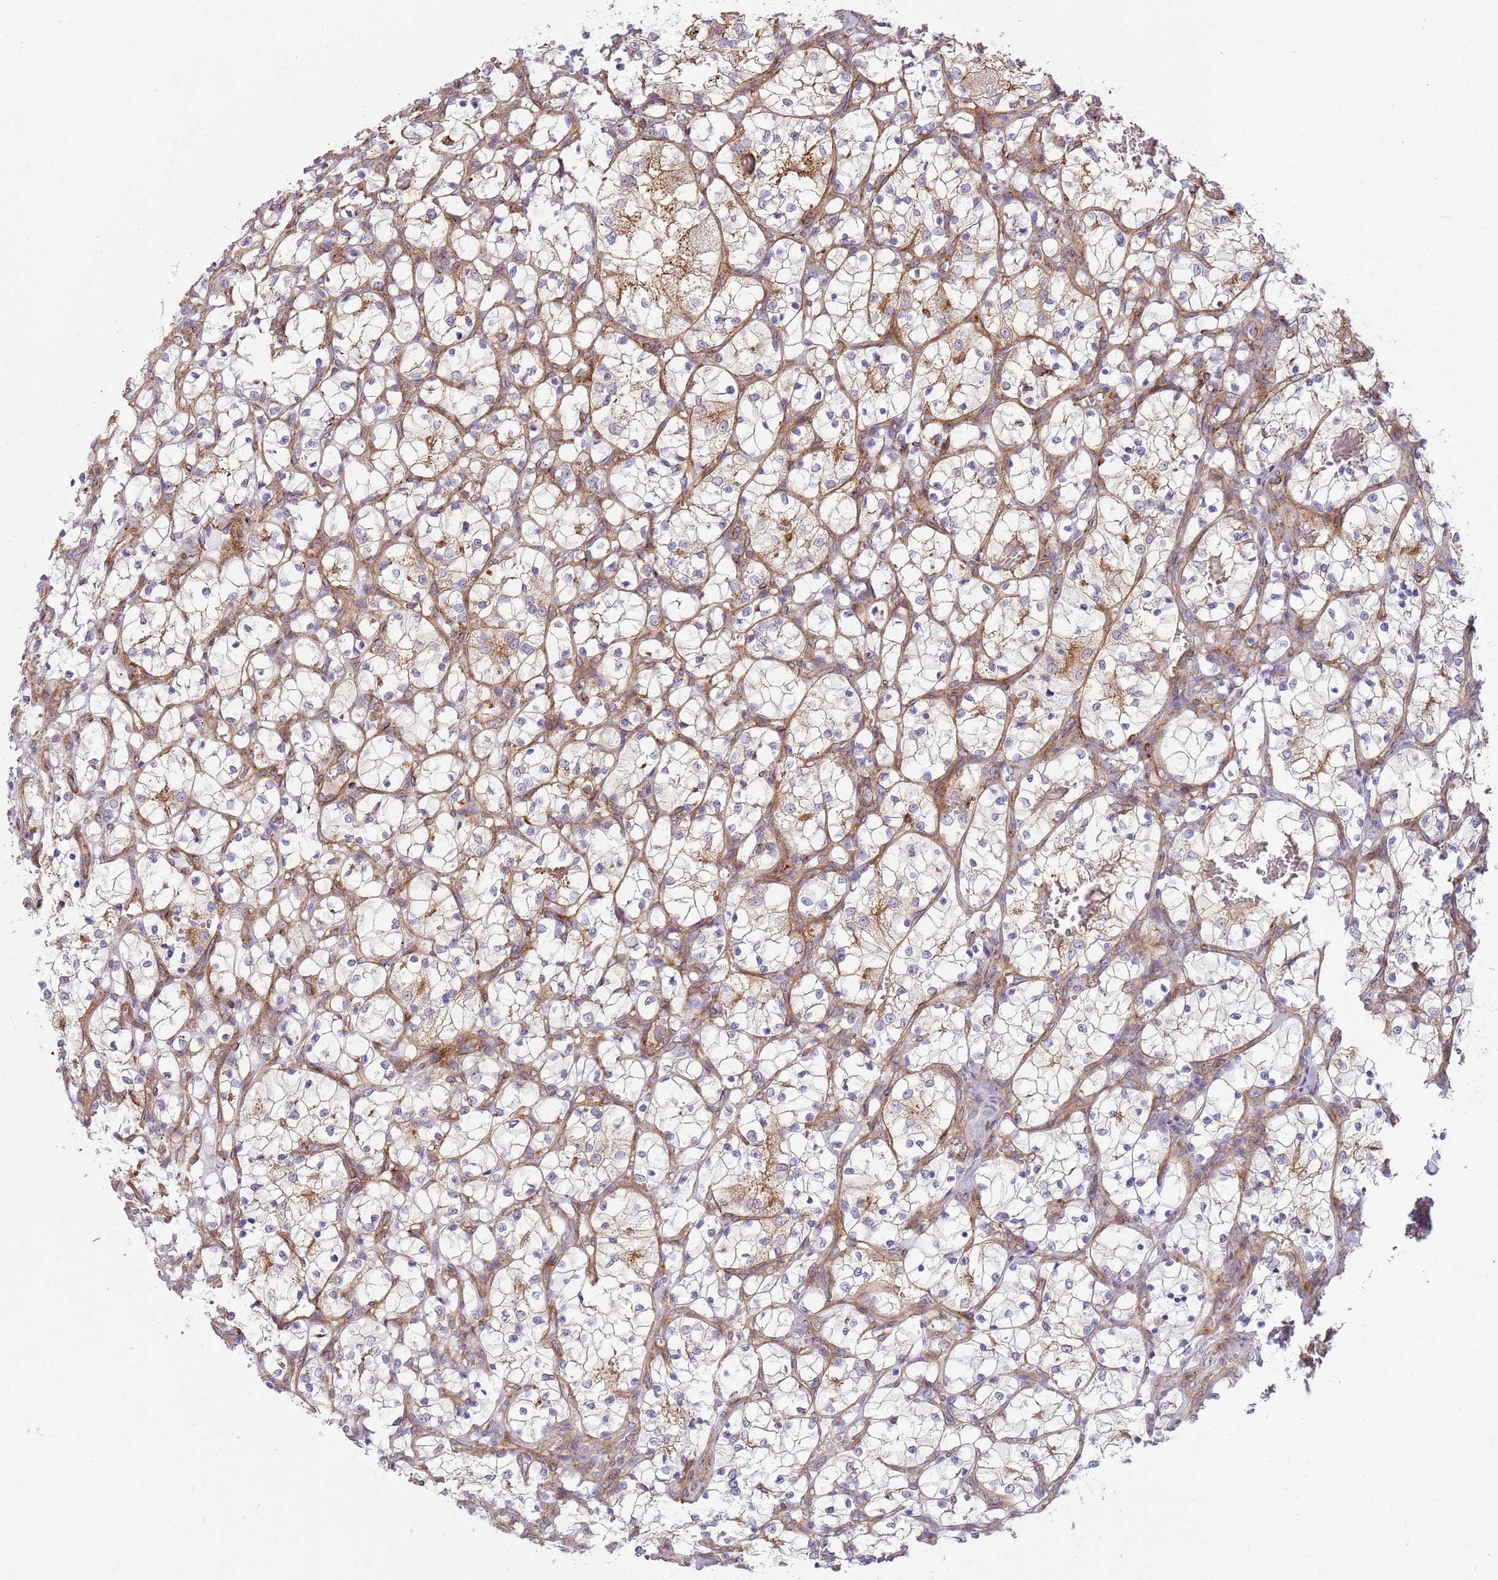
{"staining": {"intensity": "moderate", "quantity": "<25%", "location": "cytoplasmic/membranous"}, "tissue": "renal cancer", "cell_type": "Tumor cells", "image_type": "cancer", "snomed": [{"axis": "morphology", "description": "Adenocarcinoma, NOS"}, {"axis": "topography", "description": "Kidney"}], "caption": "Immunohistochemistry (DAB (3,3'-diaminobenzidine)) staining of human renal cancer demonstrates moderate cytoplasmic/membranous protein staining in approximately <25% of tumor cells. Immunohistochemistry stains the protein of interest in brown and the nuclei are stained blue.", "gene": "SNX1", "patient": {"sex": "female", "age": 69}}